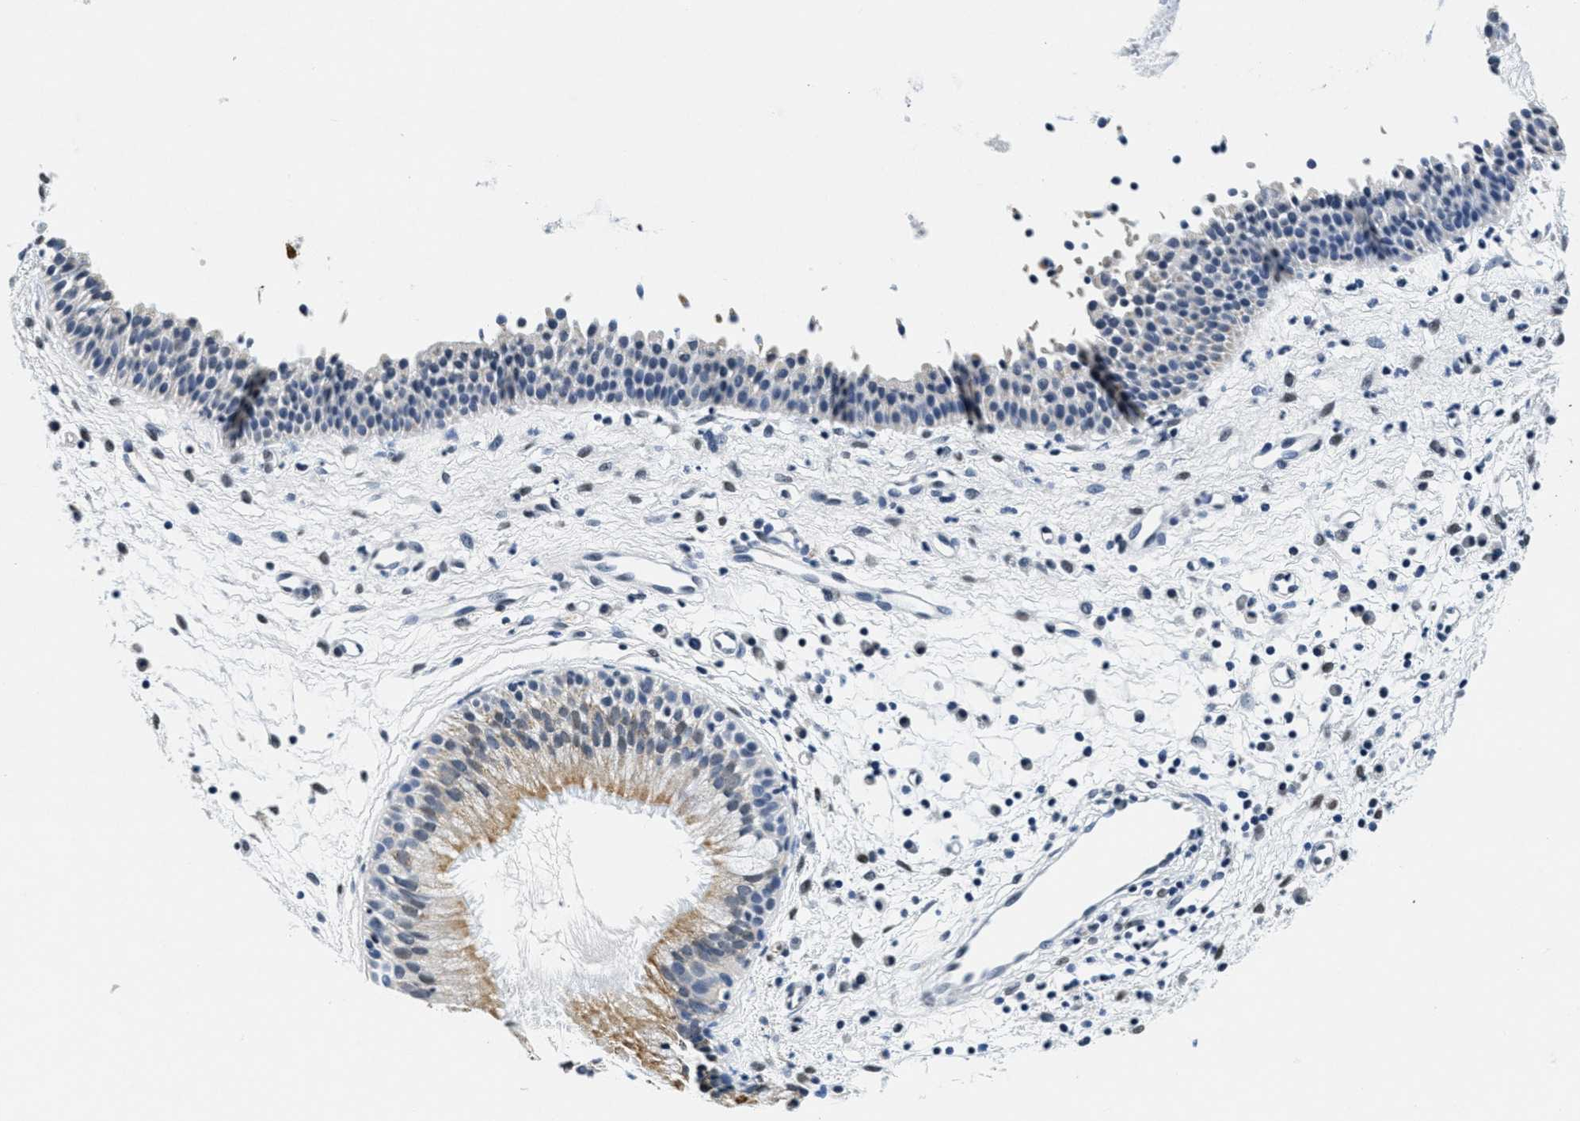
{"staining": {"intensity": "weak", "quantity": "25%-75%", "location": "cytoplasmic/membranous"}, "tissue": "nasopharynx", "cell_type": "Respiratory epithelial cells", "image_type": "normal", "snomed": [{"axis": "morphology", "description": "Normal tissue, NOS"}, {"axis": "topography", "description": "Nasopharynx"}], "caption": "Immunohistochemistry (IHC) (DAB) staining of normal nasopharynx shows weak cytoplasmic/membranous protein staining in approximately 25%-75% of respiratory epithelial cells. (DAB (3,3'-diaminobenzidine) = brown stain, brightfield microscopy at high magnification).", "gene": "HS3ST2", "patient": {"sex": "male", "age": 21}}